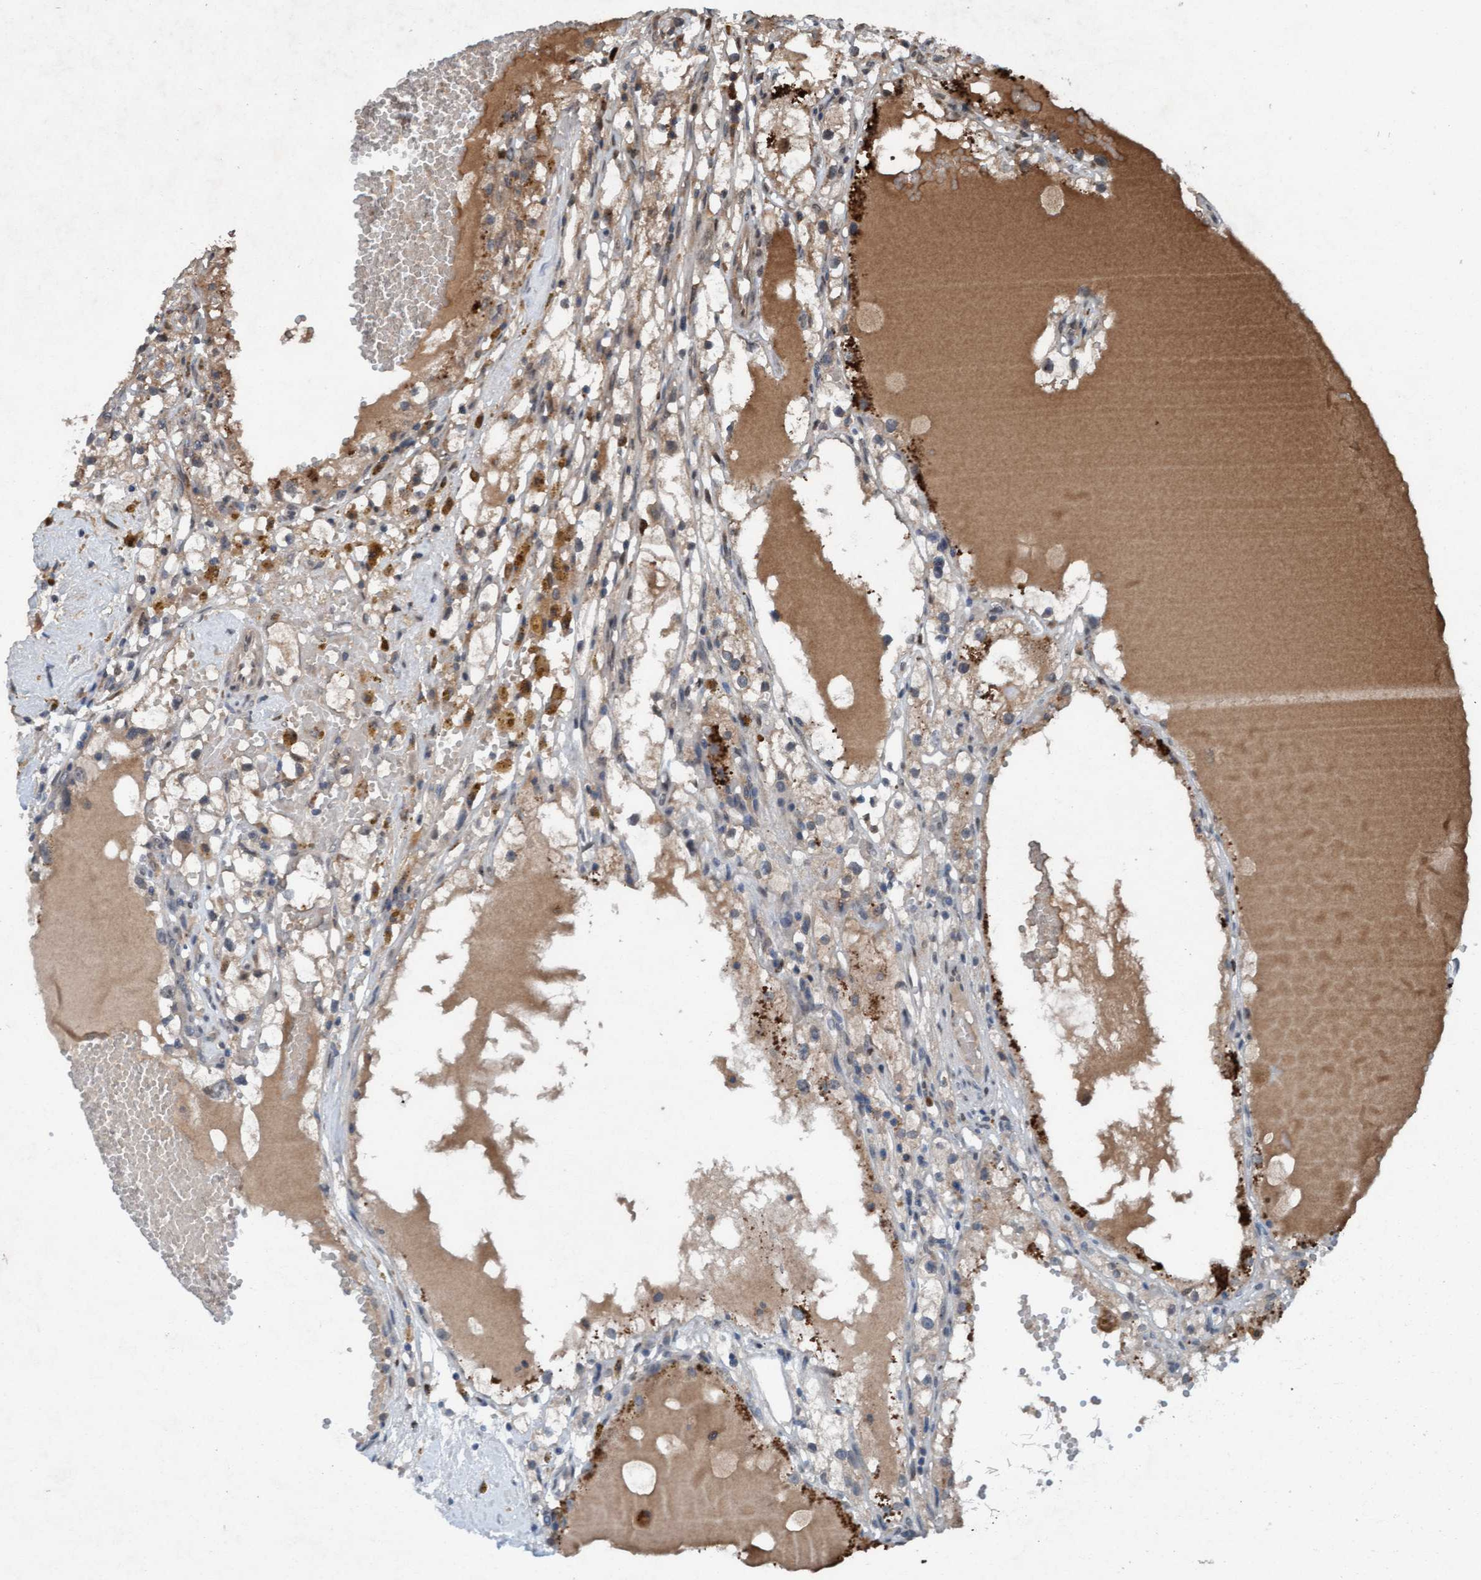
{"staining": {"intensity": "weak", "quantity": "<25%", "location": "cytoplasmic/membranous"}, "tissue": "renal cancer", "cell_type": "Tumor cells", "image_type": "cancer", "snomed": [{"axis": "morphology", "description": "Adenocarcinoma, NOS"}, {"axis": "topography", "description": "Kidney"}], "caption": "This is an immunohistochemistry (IHC) histopathology image of renal cancer (adenocarcinoma). There is no expression in tumor cells.", "gene": "PLXNB2", "patient": {"sex": "male", "age": 56}}